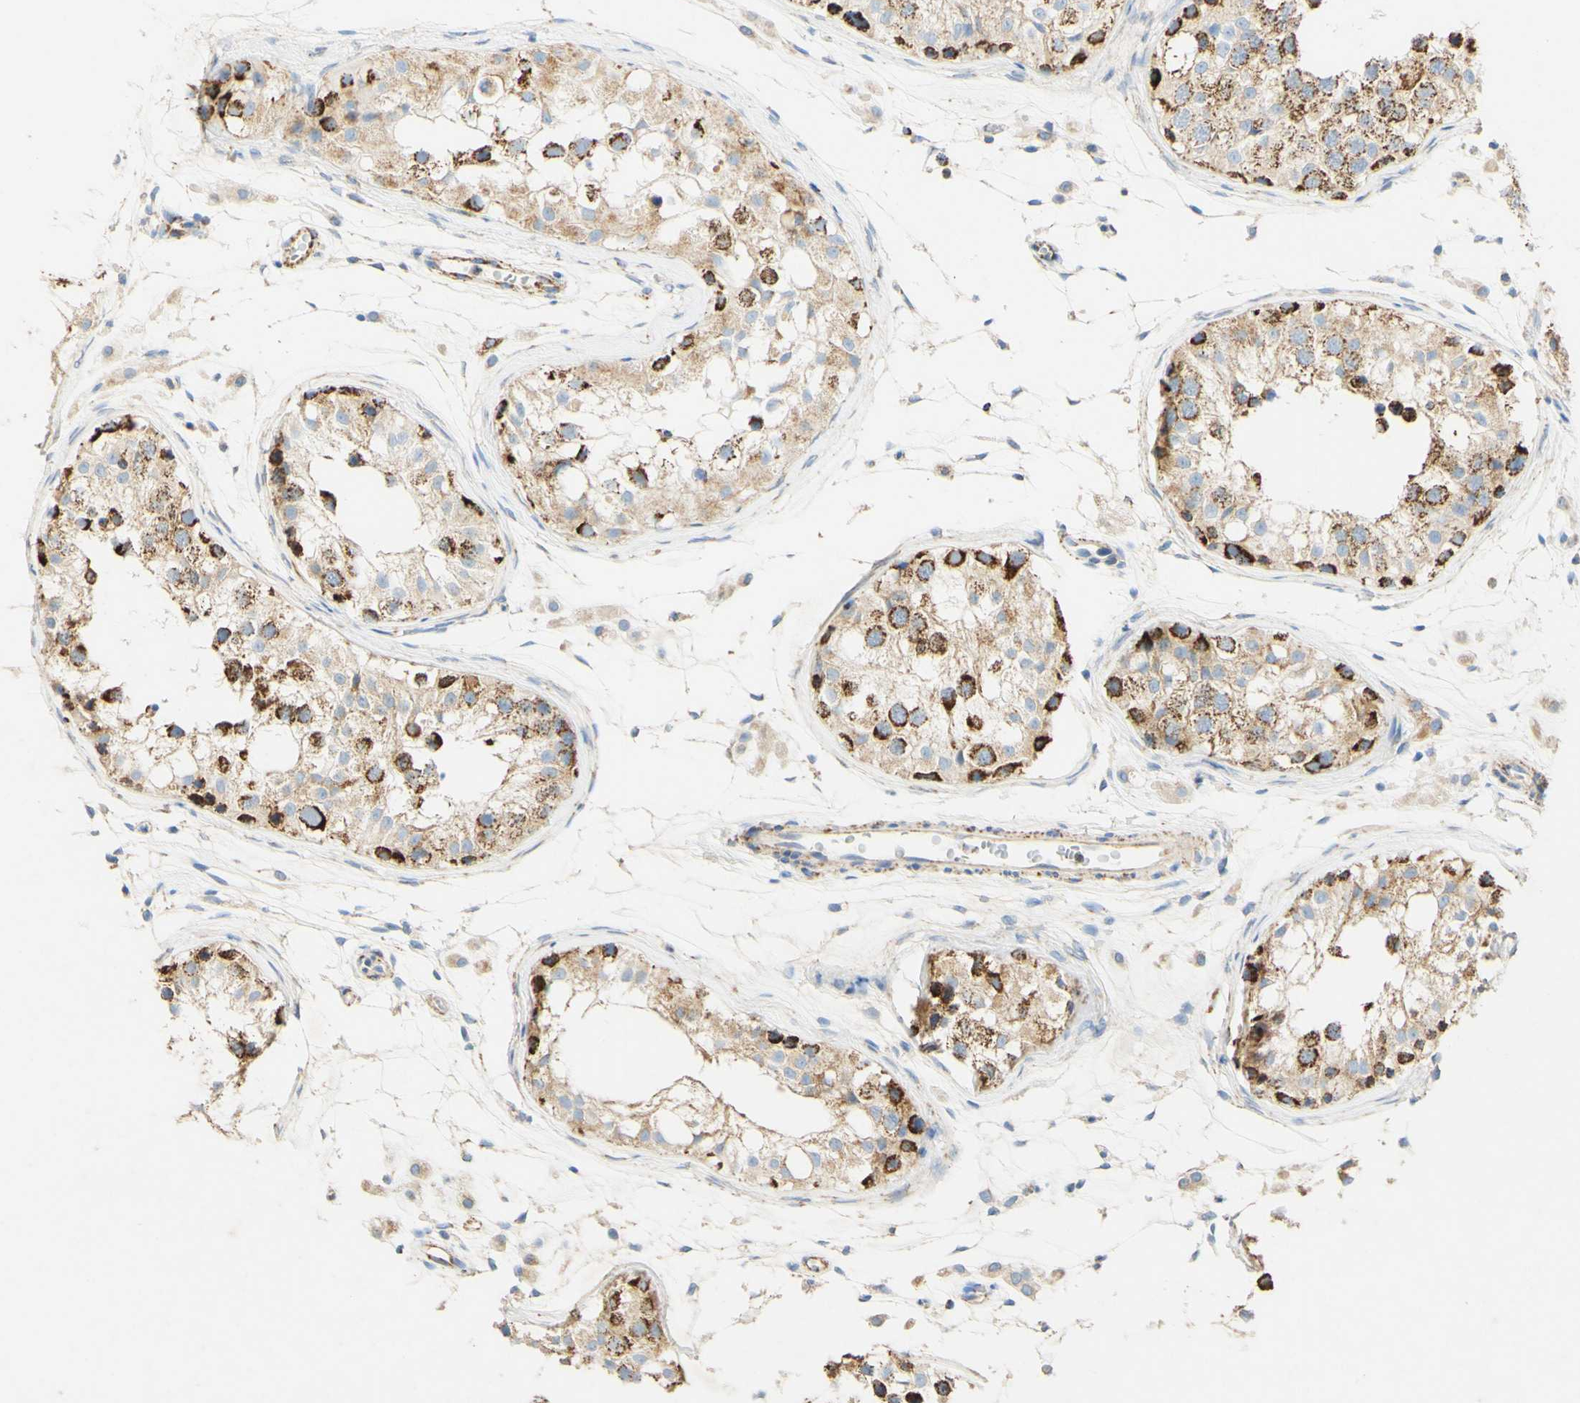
{"staining": {"intensity": "strong", "quantity": ">75%", "location": "cytoplasmic/membranous"}, "tissue": "testis", "cell_type": "Cells in seminiferous ducts", "image_type": "normal", "snomed": [{"axis": "morphology", "description": "Normal tissue, NOS"}, {"axis": "morphology", "description": "Adenocarcinoma, metastatic, NOS"}, {"axis": "topography", "description": "Testis"}], "caption": "Immunohistochemical staining of normal testis demonstrates >75% levels of strong cytoplasmic/membranous protein staining in approximately >75% of cells in seminiferous ducts.", "gene": "OXCT1", "patient": {"sex": "male", "age": 26}}